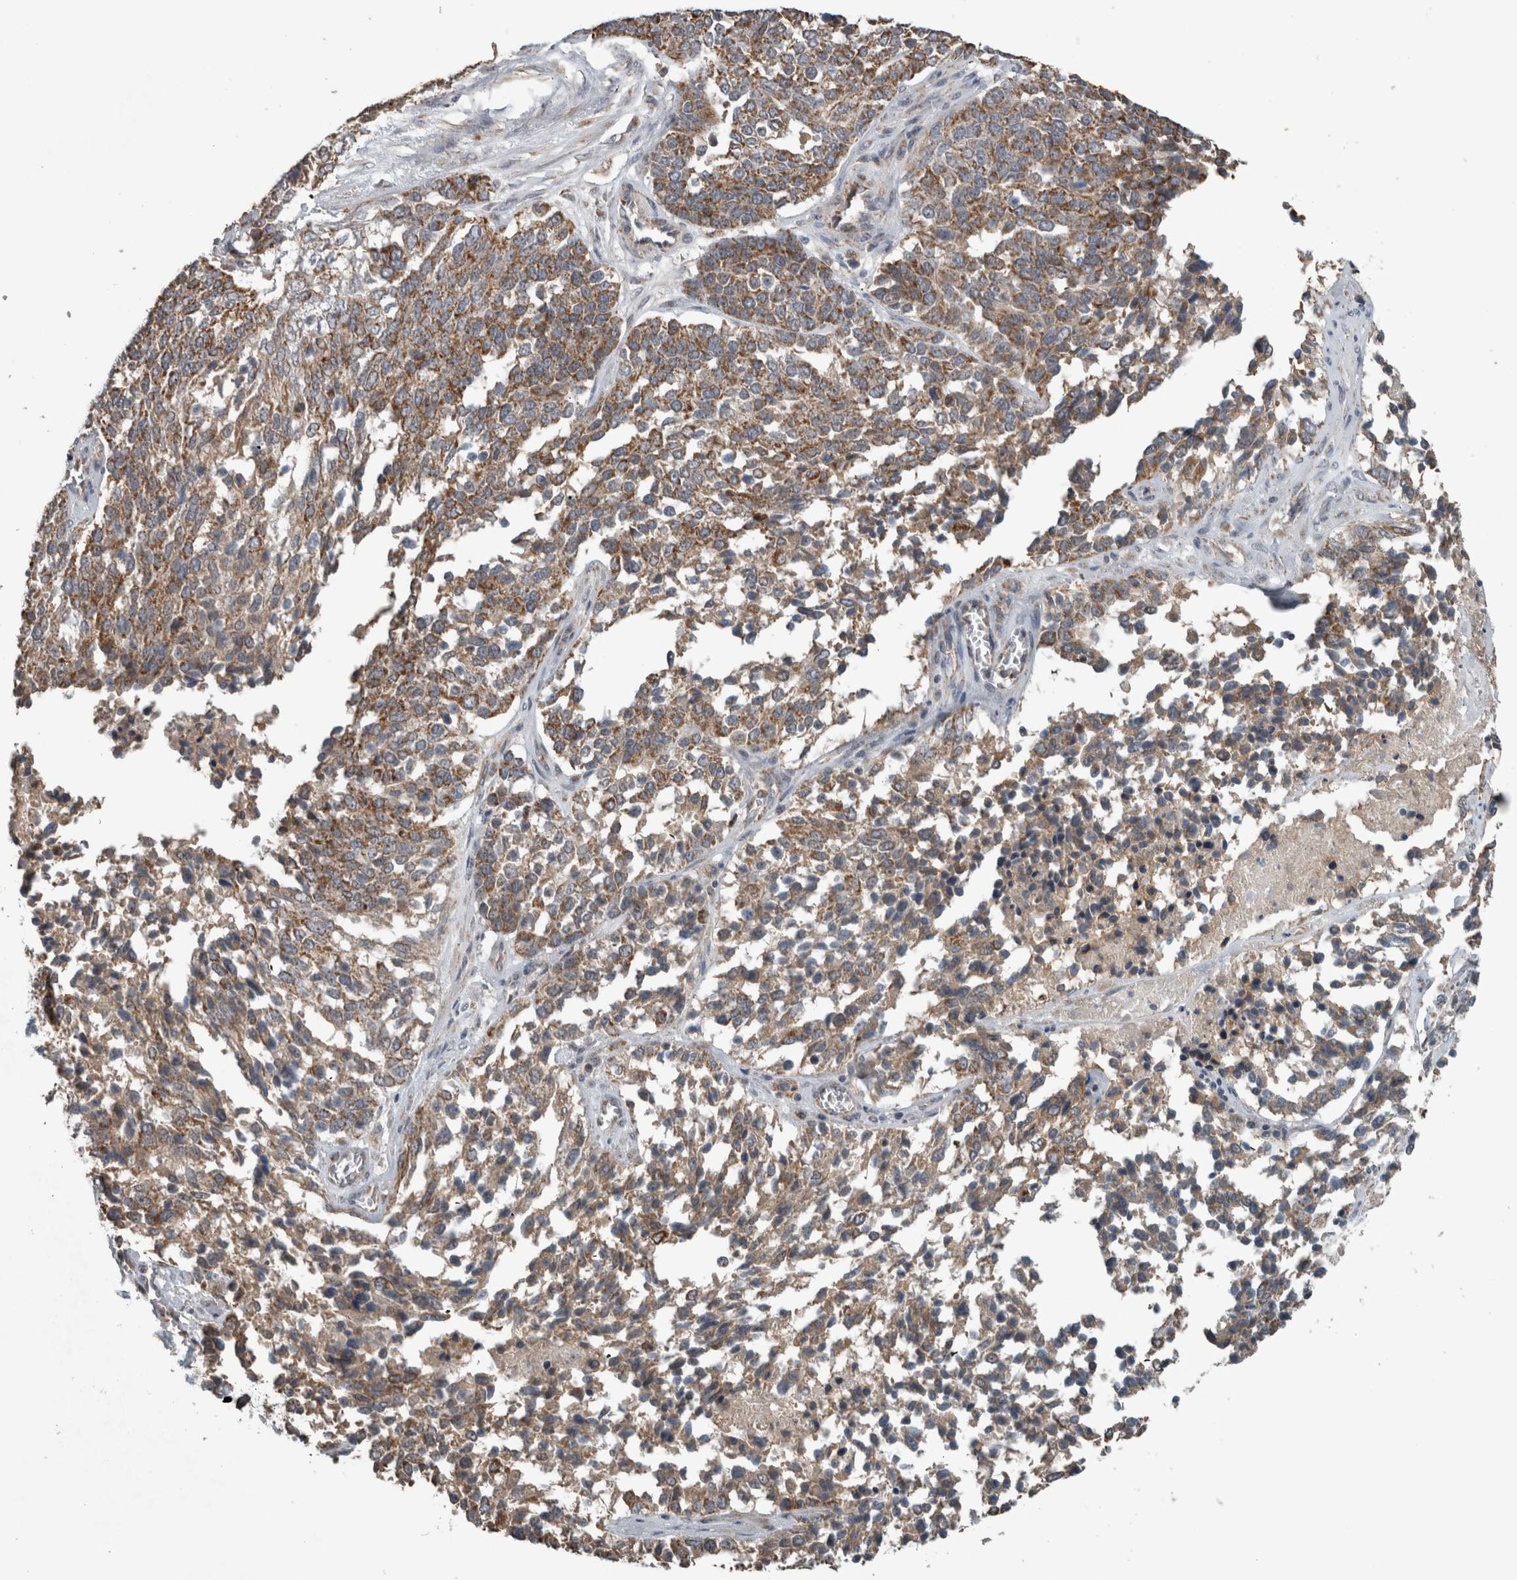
{"staining": {"intensity": "moderate", "quantity": ">75%", "location": "cytoplasmic/membranous"}, "tissue": "ovarian cancer", "cell_type": "Tumor cells", "image_type": "cancer", "snomed": [{"axis": "morphology", "description": "Cystadenocarcinoma, serous, NOS"}, {"axis": "topography", "description": "Ovary"}], "caption": "IHC image of serous cystadenocarcinoma (ovarian) stained for a protein (brown), which exhibits medium levels of moderate cytoplasmic/membranous staining in about >75% of tumor cells.", "gene": "ARMC1", "patient": {"sex": "female", "age": 44}}